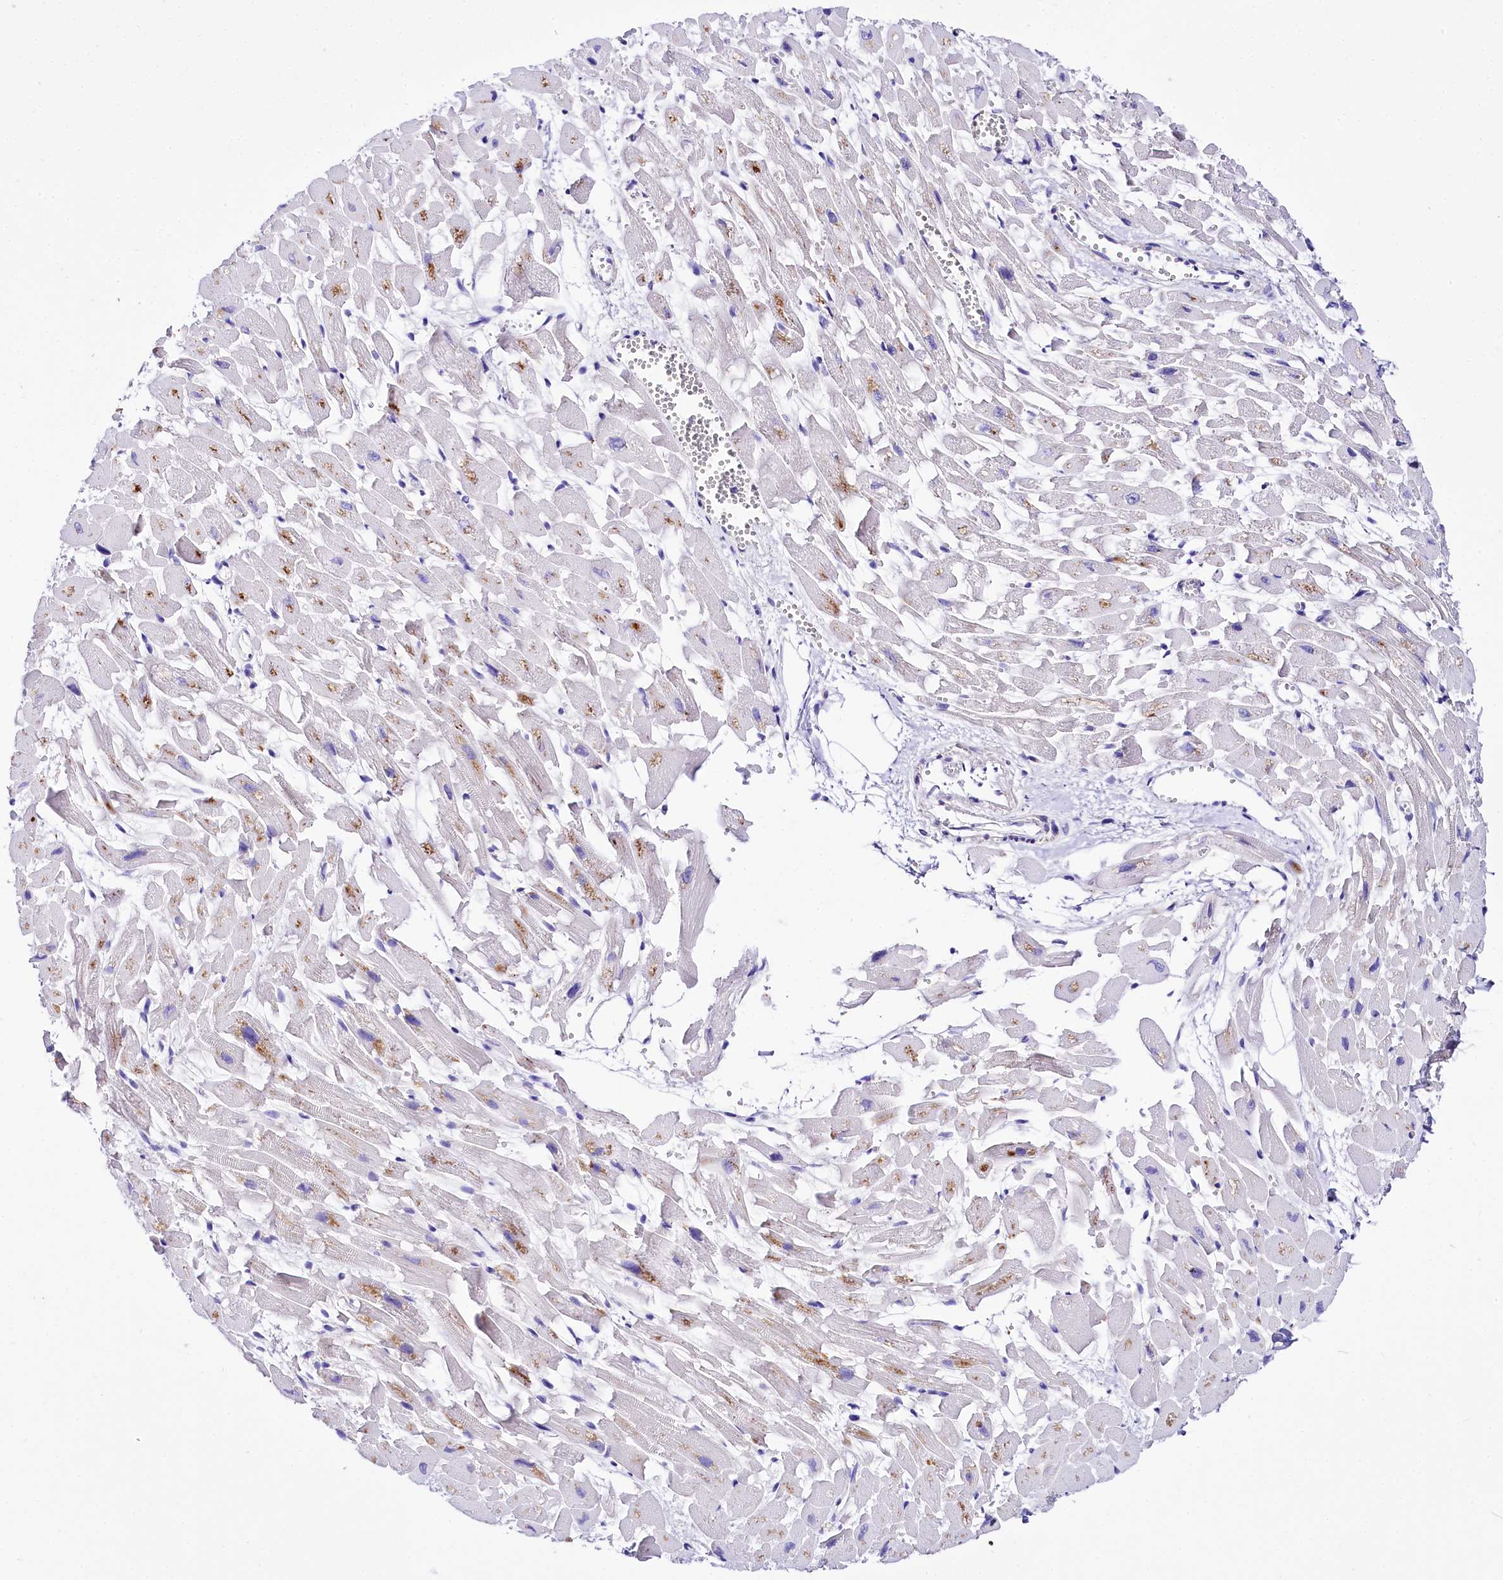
{"staining": {"intensity": "moderate", "quantity": "<25%", "location": "cytoplasmic/membranous"}, "tissue": "heart muscle", "cell_type": "Cardiomyocytes", "image_type": "normal", "snomed": [{"axis": "morphology", "description": "Normal tissue, NOS"}, {"axis": "topography", "description": "Heart"}], "caption": "Human heart muscle stained for a protein (brown) exhibits moderate cytoplasmic/membranous positive positivity in approximately <25% of cardiomyocytes.", "gene": "A2ML1", "patient": {"sex": "female", "age": 64}}